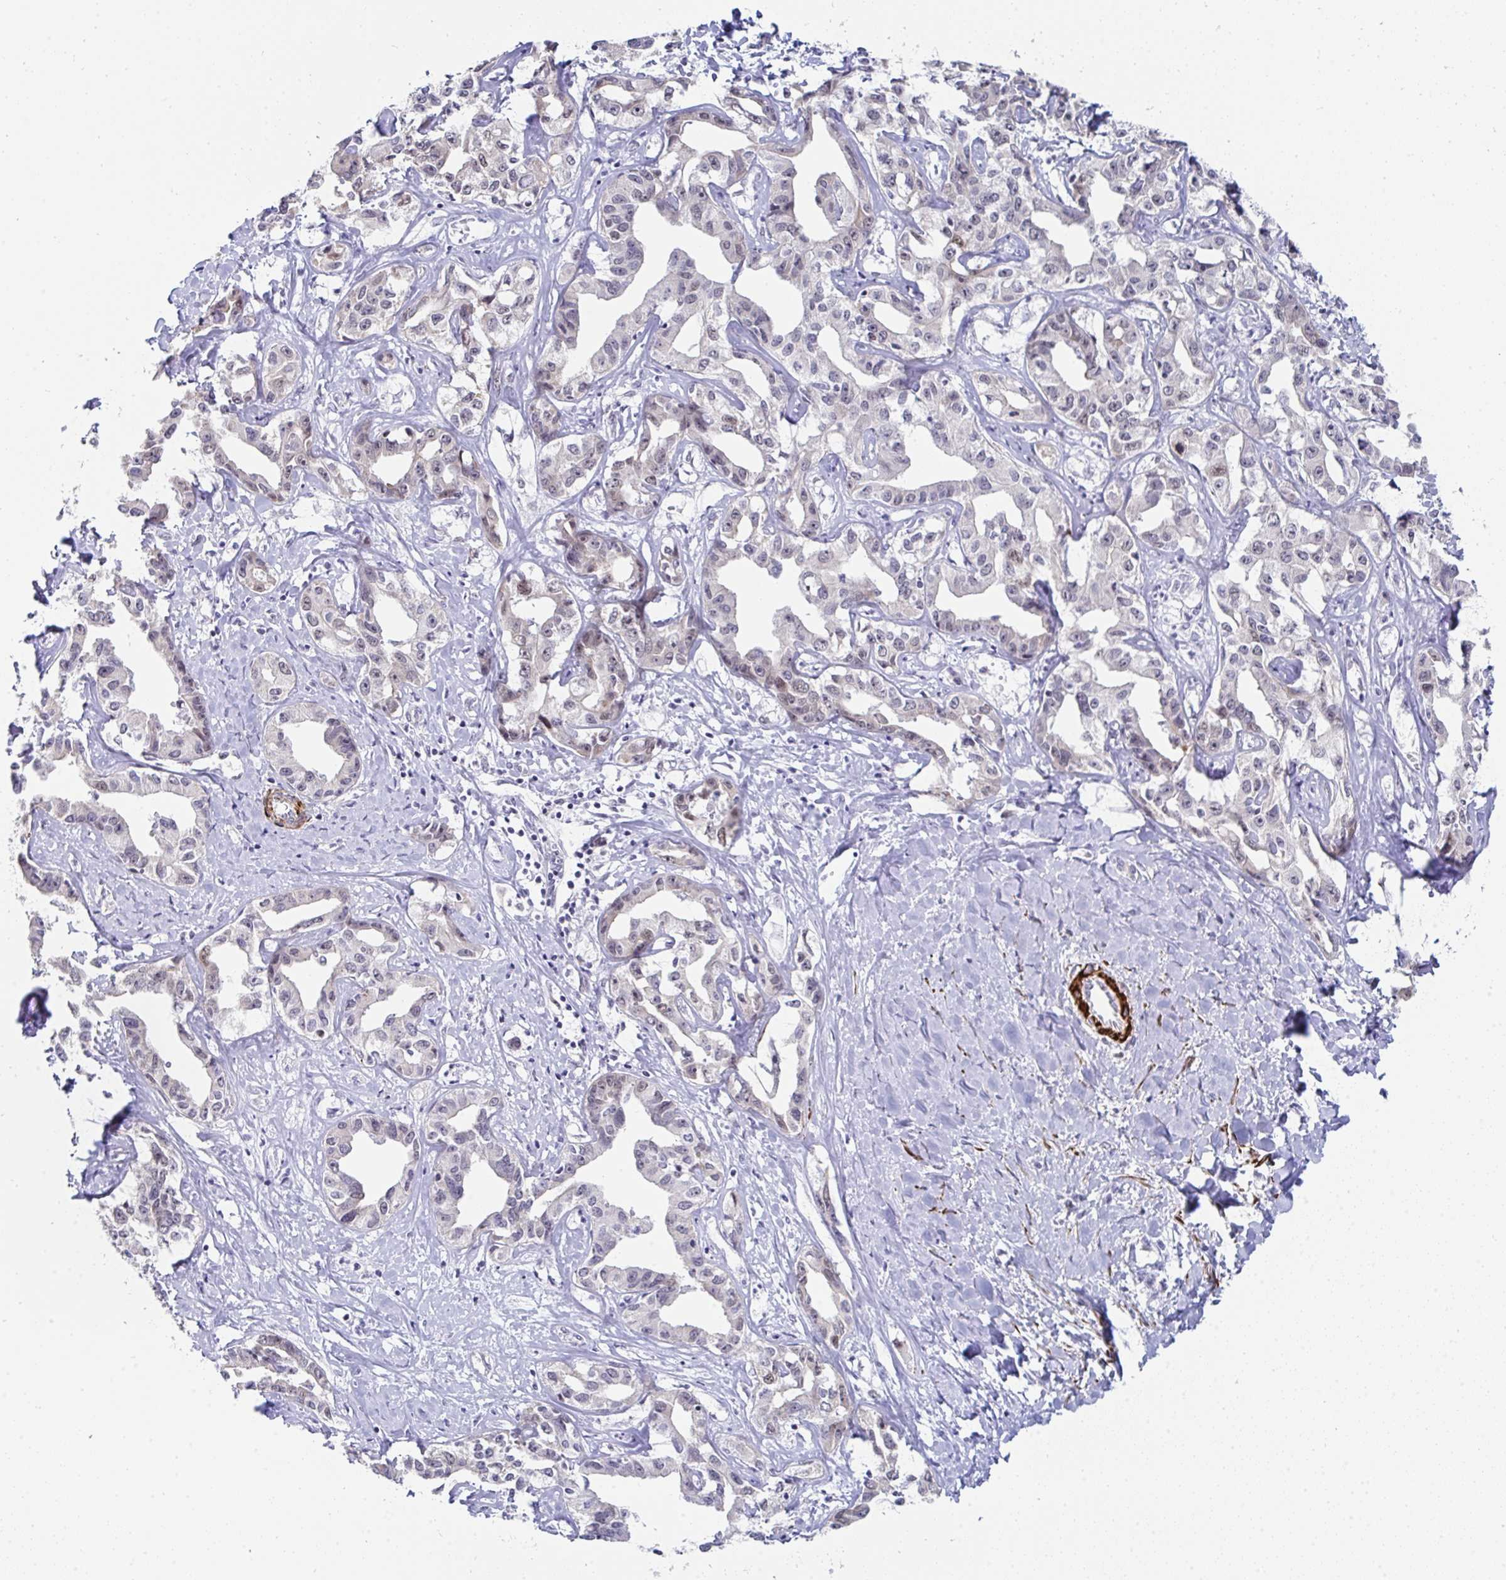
{"staining": {"intensity": "negative", "quantity": "none", "location": "none"}, "tissue": "liver cancer", "cell_type": "Tumor cells", "image_type": "cancer", "snomed": [{"axis": "morphology", "description": "Cholangiocarcinoma"}, {"axis": "topography", "description": "Liver"}], "caption": "Immunohistochemistry (IHC) micrograph of neoplastic tissue: human liver cancer (cholangiocarcinoma) stained with DAB displays no significant protein positivity in tumor cells. (Brightfield microscopy of DAB immunohistochemistry at high magnification).", "gene": "GINS2", "patient": {"sex": "male", "age": 59}}